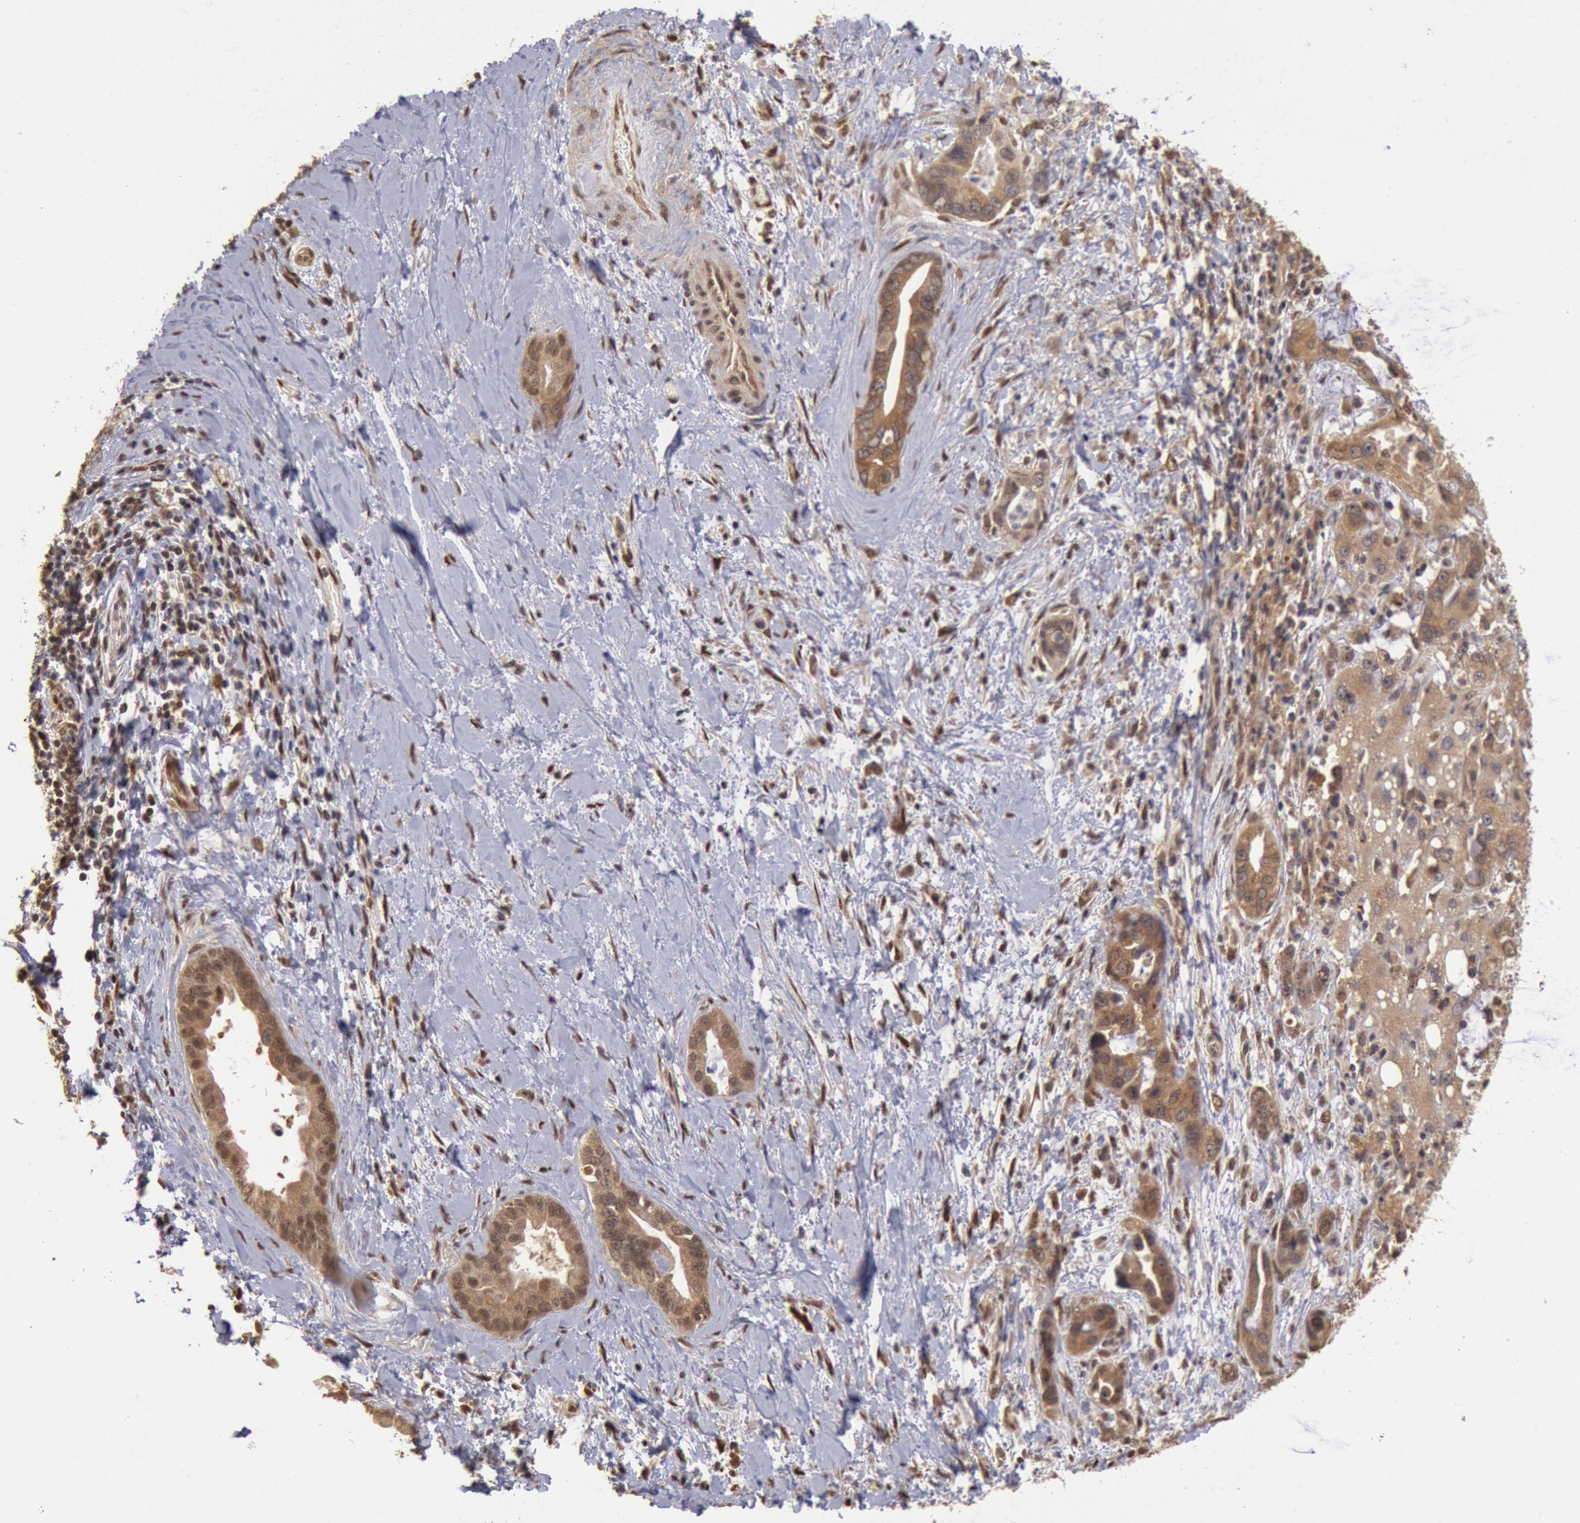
{"staining": {"intensity": "moderate", "quantity": ">75%", "location": "cytoplasmic/membranous"}, "tissue": "liver cancer", "cell_type": "Tumor cells", "image_type": "cancer", "snomed": [{"axis": "morphology", "description": "Cholangiocarcinoma"}, {"axis": "topography", "description": "Liver"}], "caption": "The immunohistochemical stain shows moderate cytoplasmic/membranous expression in tumor cells of liver cancer tissue.", "gene": "STX17", "patient": {"sex": "female", "age": 65}}